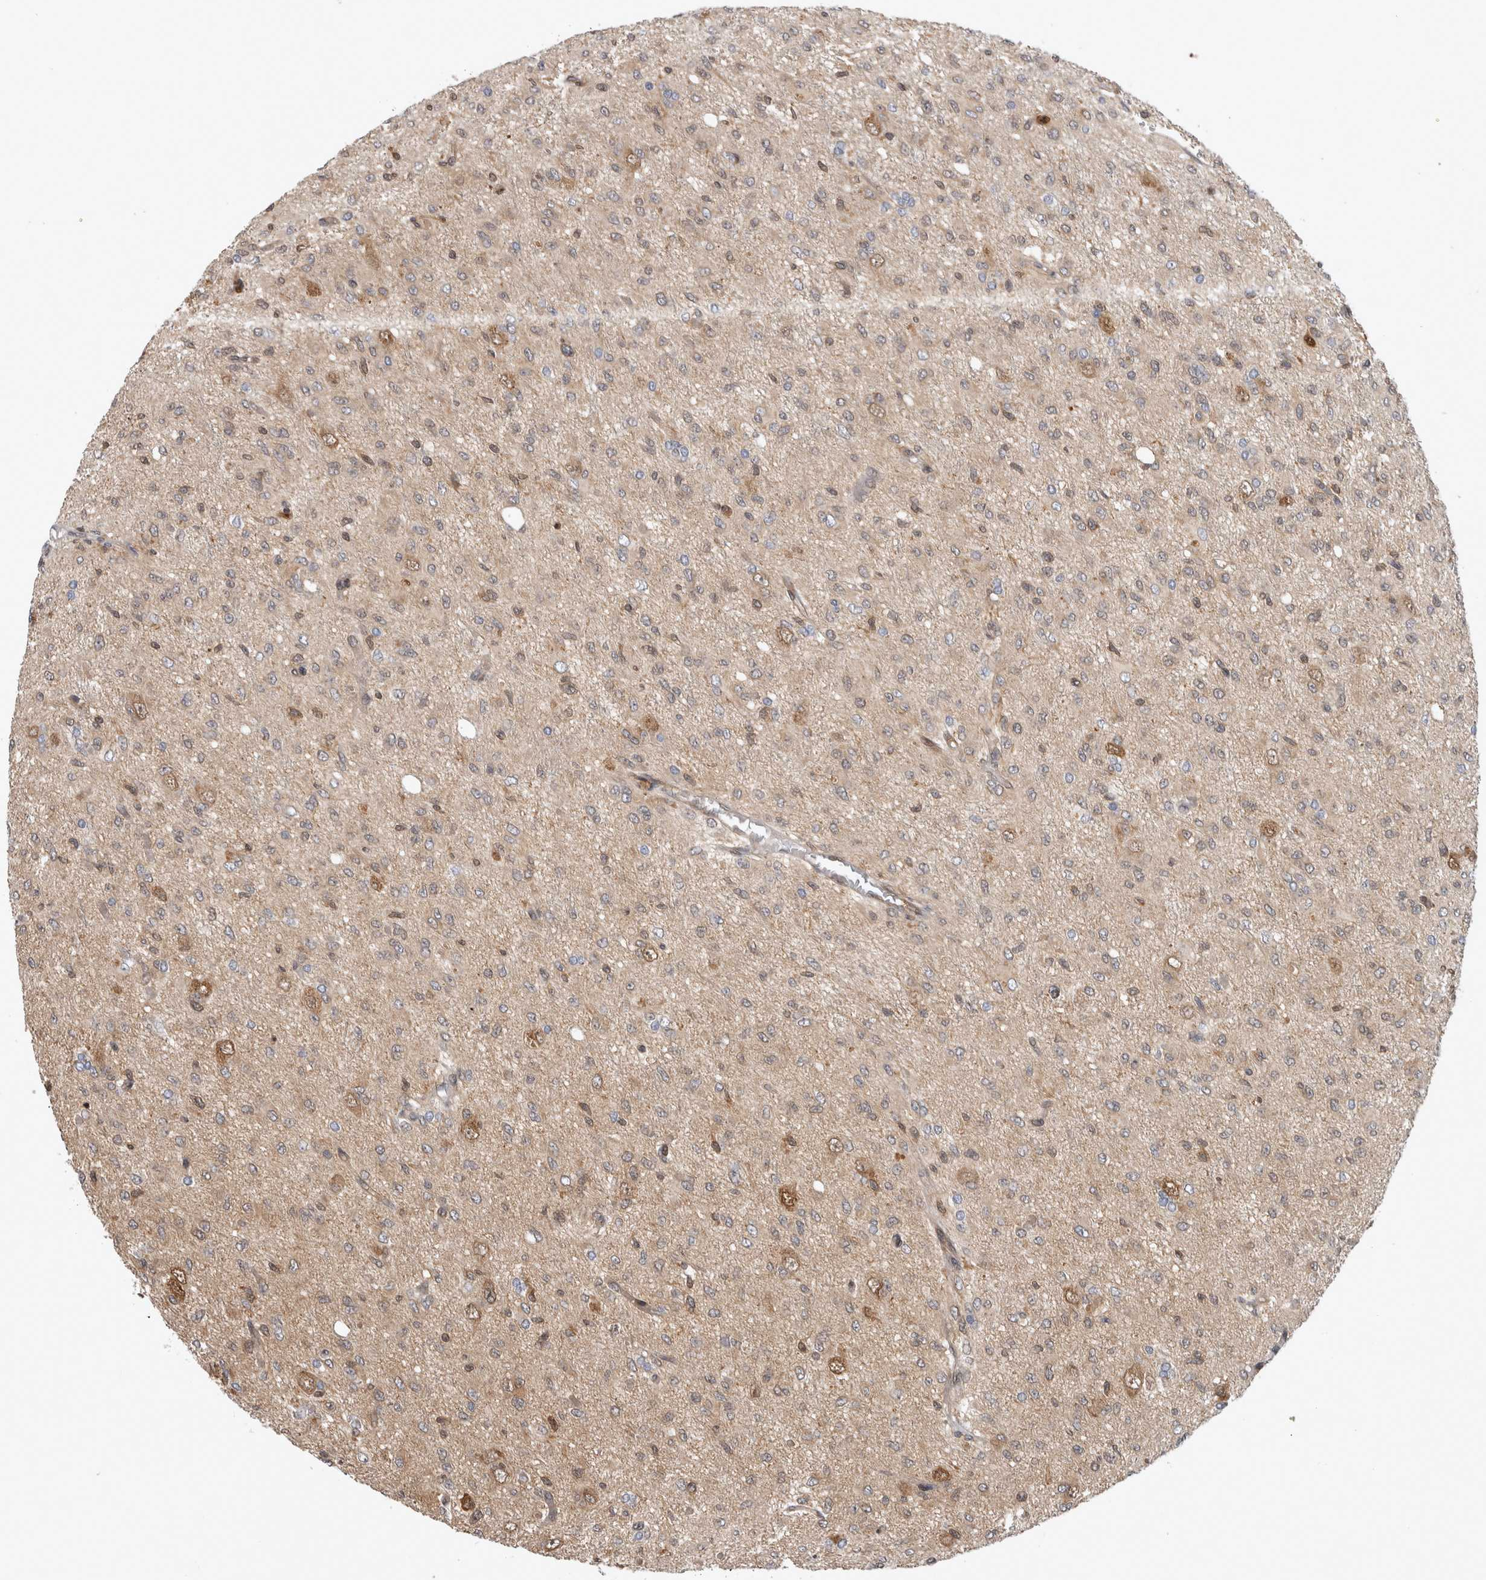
{"staining": {"intensity": "negative", "quantity": "none", "location": "none"}, "tissue": "glioma", "cell_type": "Tumor cells", "image_type": "cancer", "snomed": [{"axis": "morphology", "description": "Glioma, malignant, High grade"}, {"axis": "topography", "description": "Brain"}], "caption": "An image of glioma stained for a protein reveals no brown staining in tumor cells.", "gene": "ASTN2", "patient": {"sex": "female", "age": 59}}